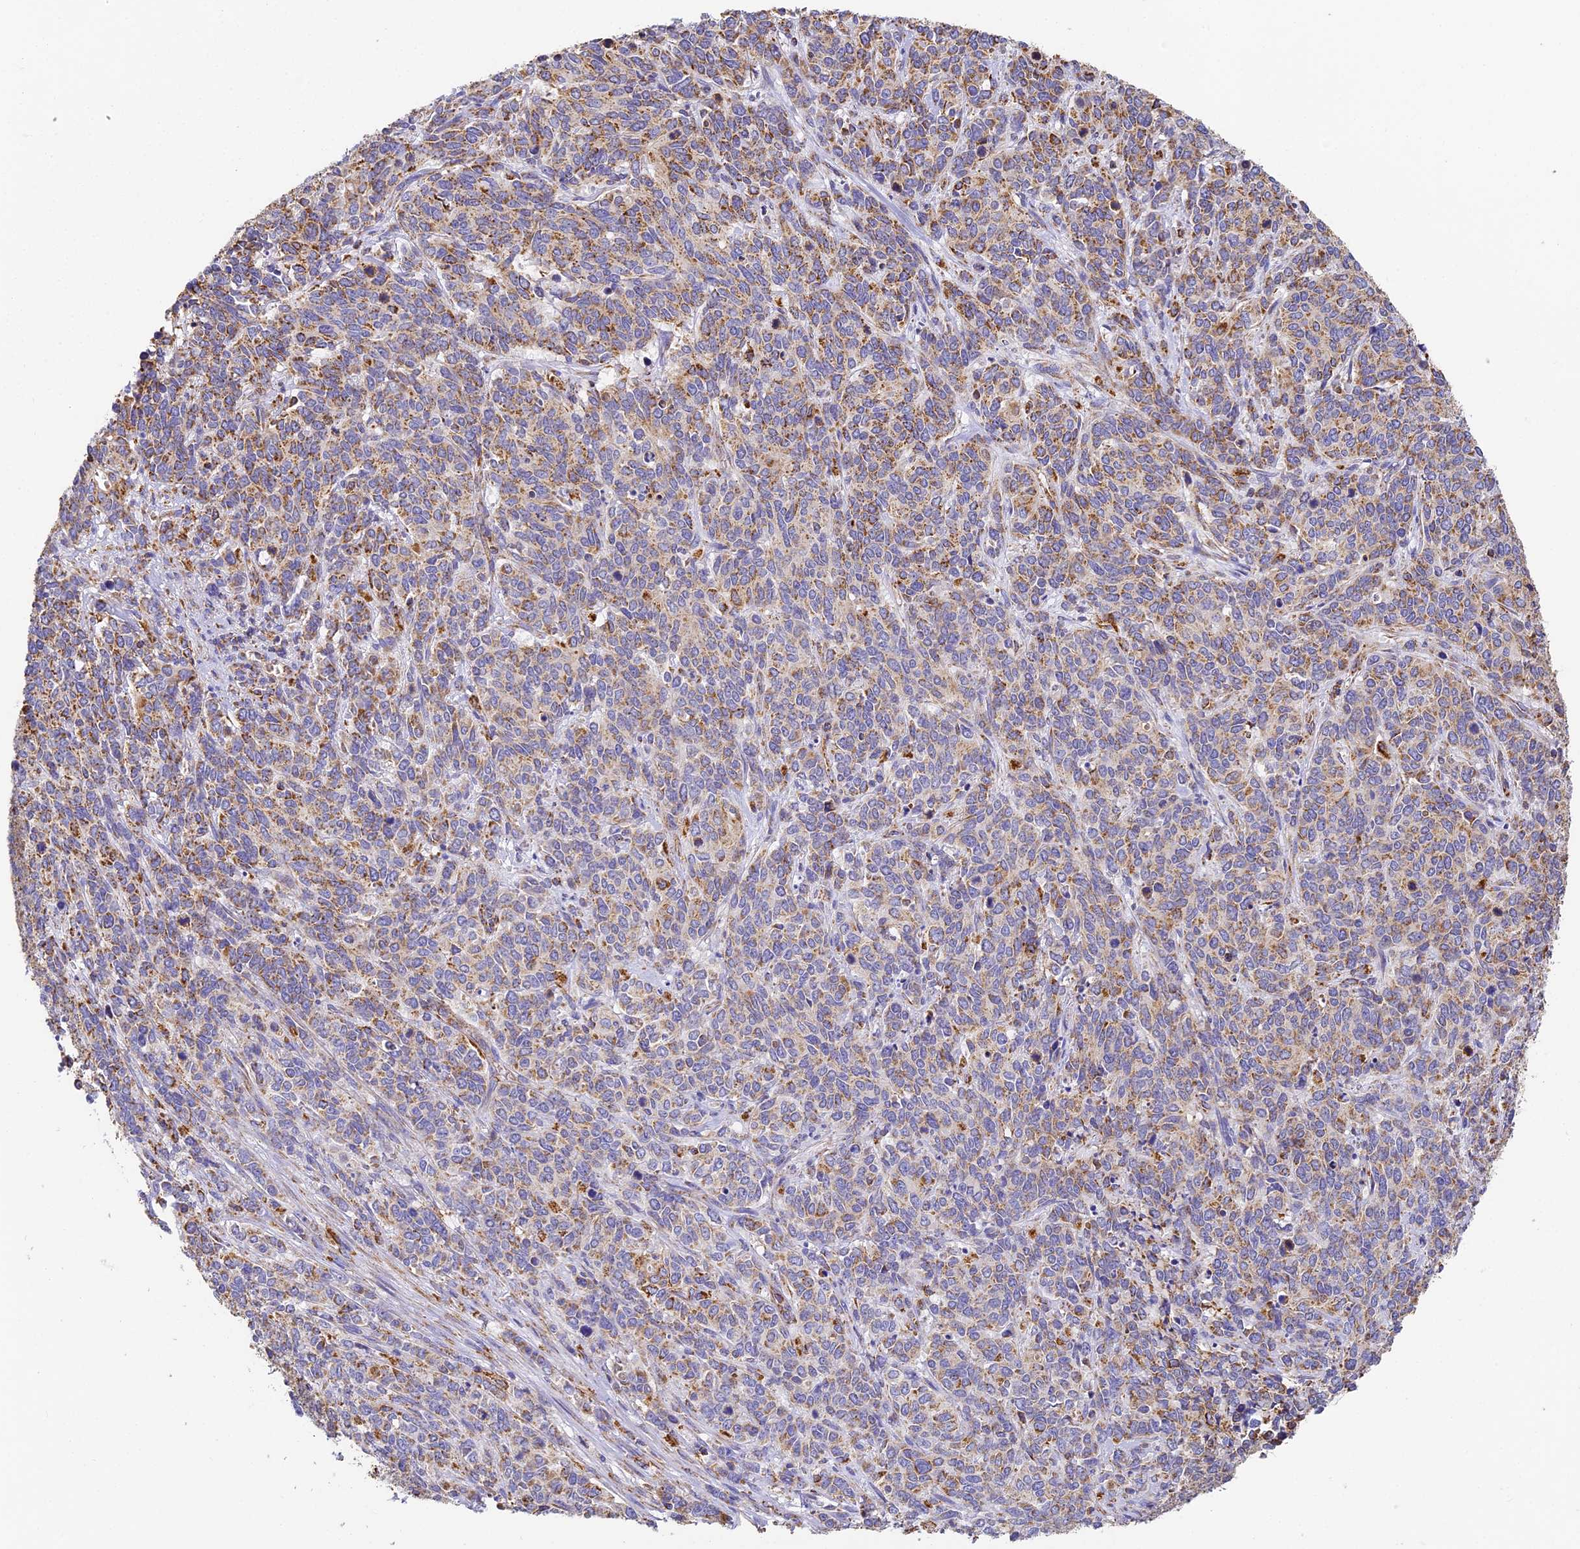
{"staining": {"intensity": "moderate", "quantity": "25%-75%", "location": "cytoplasmic/membranous"}, "tissue": "cervical cancer", "cell_type": "Tumor cells", "image_type": "cancer", "snomed": [{"axis": "morphology", "description": "Squamous cell carcinoma, NOS"}, {"axis": "topography", "description": "Cervix"}], "caption": "There is medium levels of moderate cytoplasmic/membranous expression in tumor cells of cervical squamous cell carcinoma, as demonstrated by immunohistochemical staining (brown color).", "gene": "COX6C", "patient": {"sex": "female", "age": 60}}